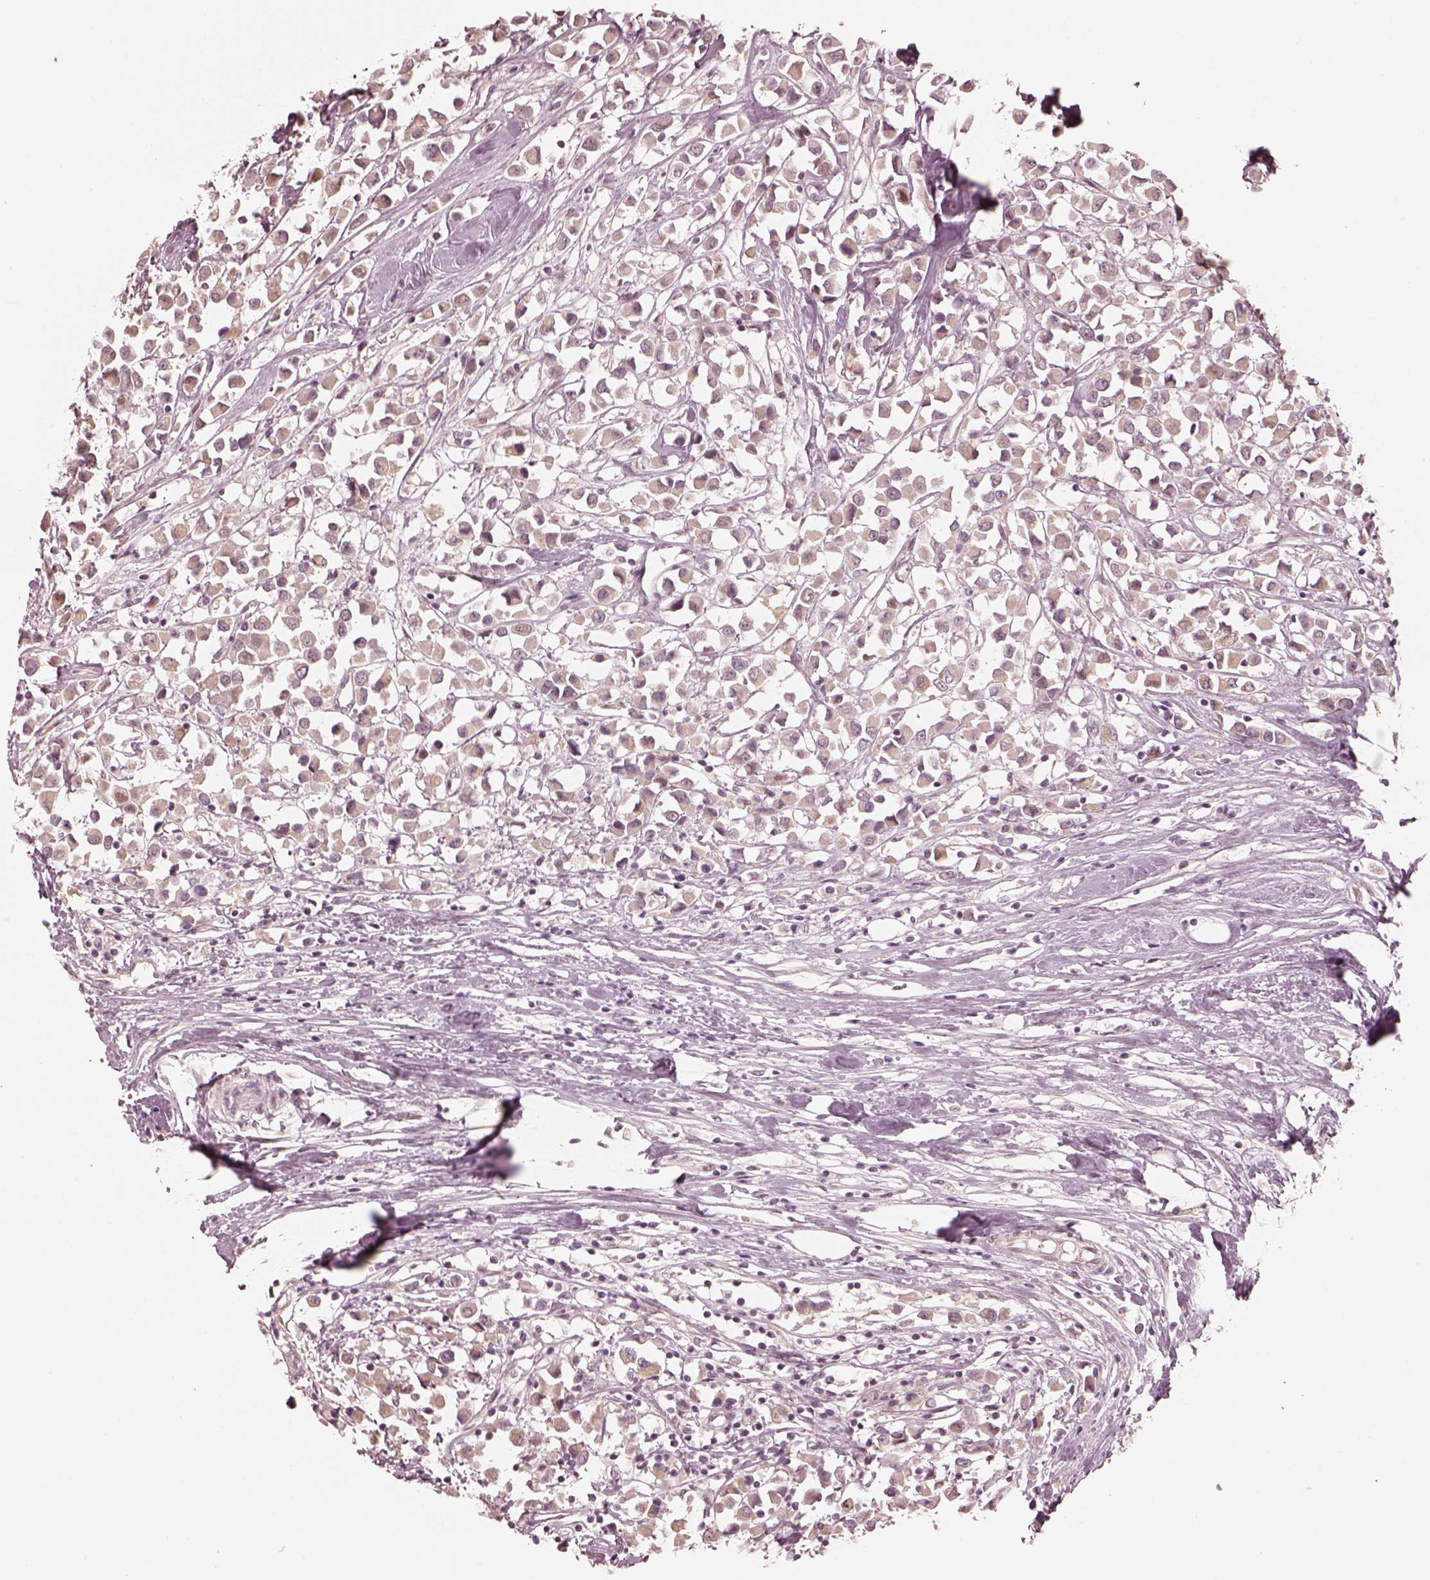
{"staining": {"intensity": "weak", "quantity": "25%-75%", "location": "cytoplasmic/membranous"}, "tissue": "breast cancer", "cell_type": "Tumor cells", "image_type": "cancer", "snomed": [{"axis": "morphology", "description": "Duct carcinoma"}, {"axis": "topography", "description": "Breast"}], "caption": "Breast infiltrating ductal carcinoma stained with DAB (3,3'-diaminobenzidine) immunohistochemistry displays low levels of weak cytoplasmic/membranous expression in approximately 25%-75% of tumor cells. The protein is shown in brown color, while the nuclei are stained blue.", "gene": "IQCB1", "patient": {"sex": "female", "age": 61}}